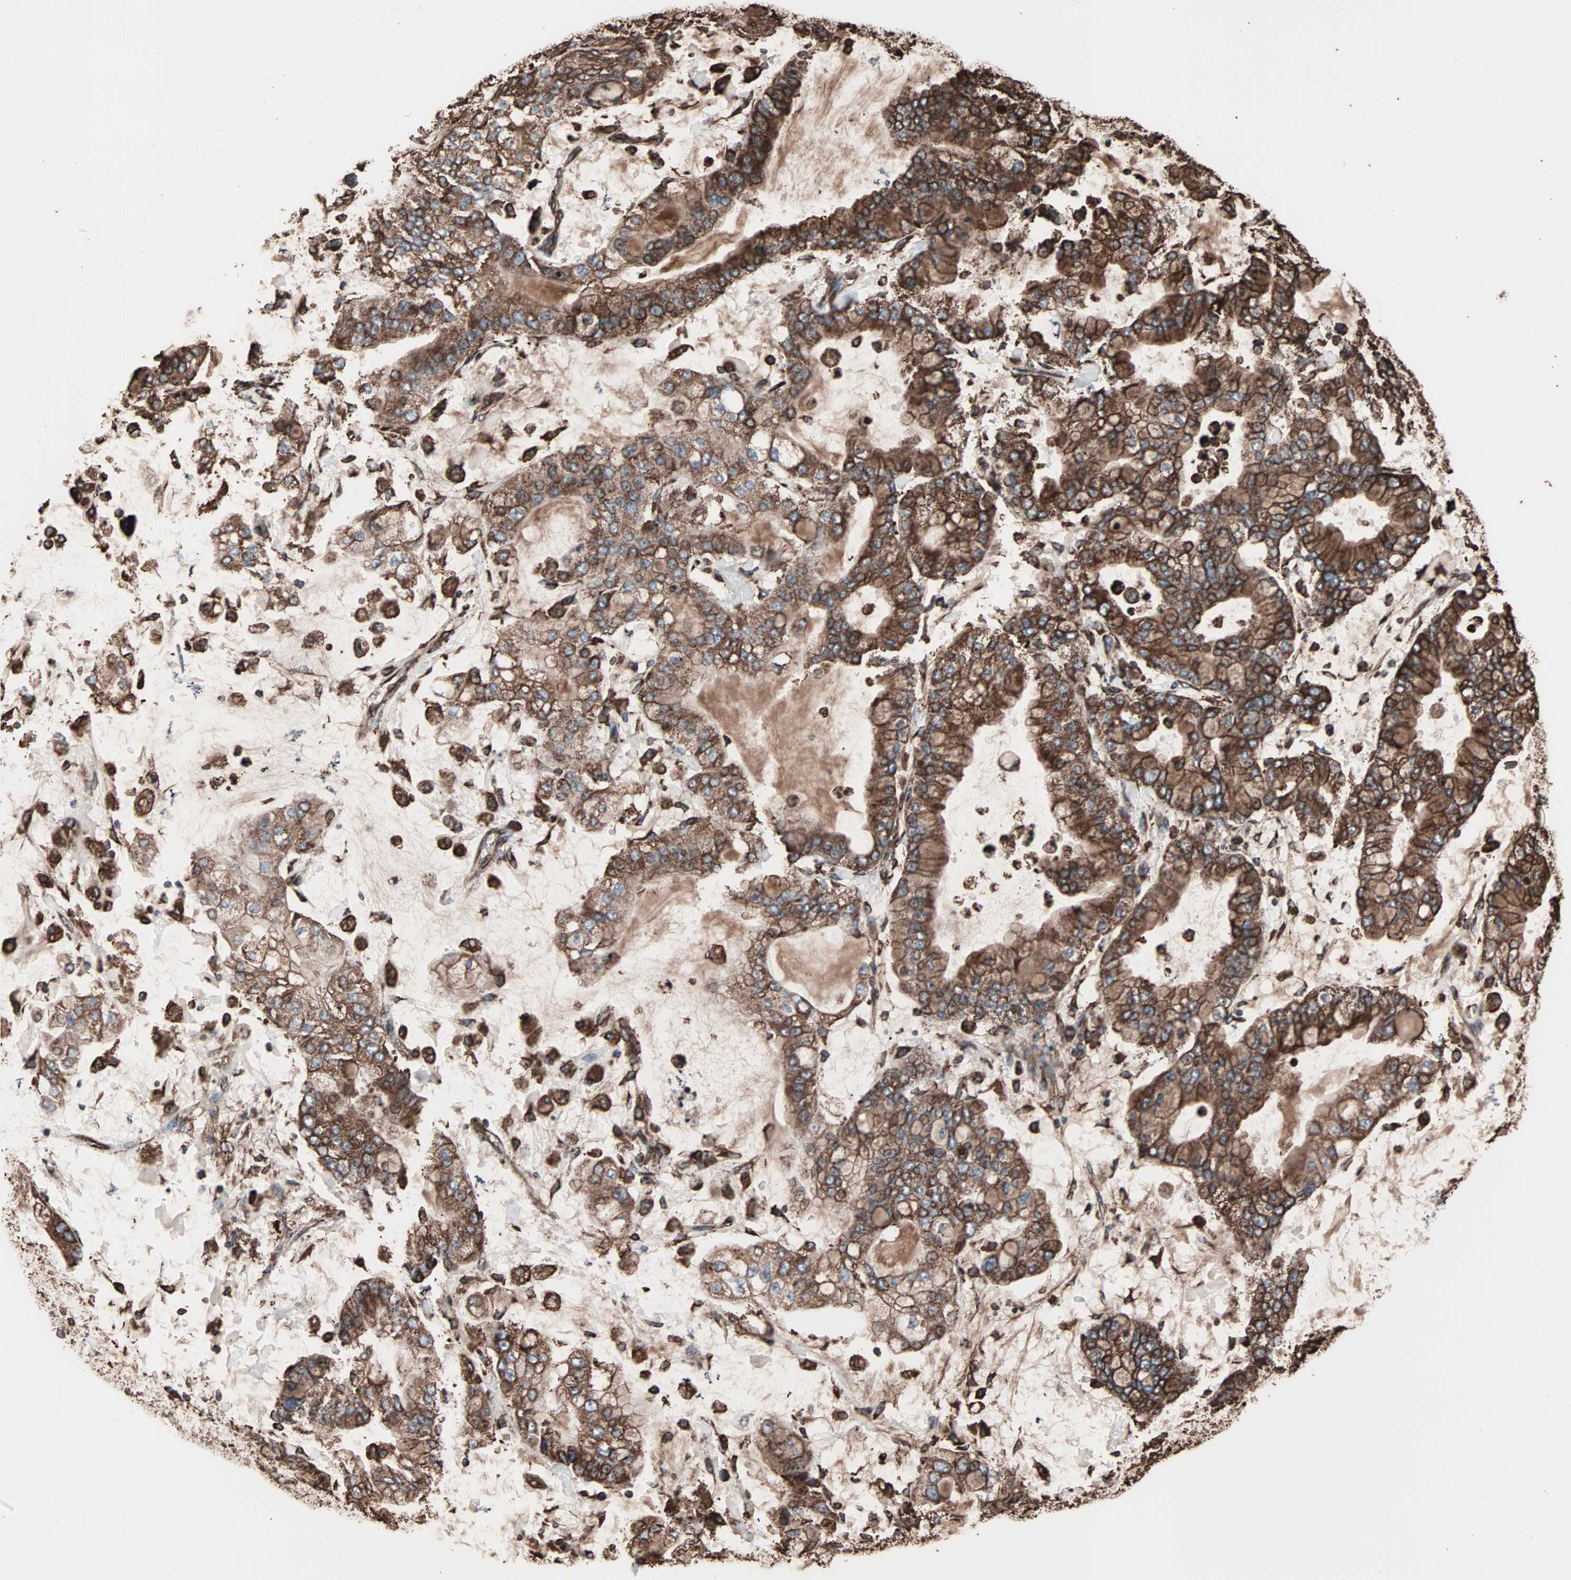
{"staining": {"intensity": "strong", "quantity": ">75%", "location": "cytoplasmic/membranous"}, "tissue": "stomach cancer", "cell_type": "Tumor cells", "image_type": "cancer", "snomed": [{"axis": "morphology", "description": "Normal tissue, NOS"}, {"axis": "morphology", "description": "Adenocarcinoma, NOS"}, {"axis": "topography", "description": "Stomach, upper"}, {"axis": "topography", "description": "Stomach"}], "caption": "Protein expression analysis of human stomach adenocarcinoma reveals strong cytoplasmic/membranous positivity in about >75% of tumor cells.", "gene": "HSP90B1", "patient": {"sex": "male", "age": 76}}